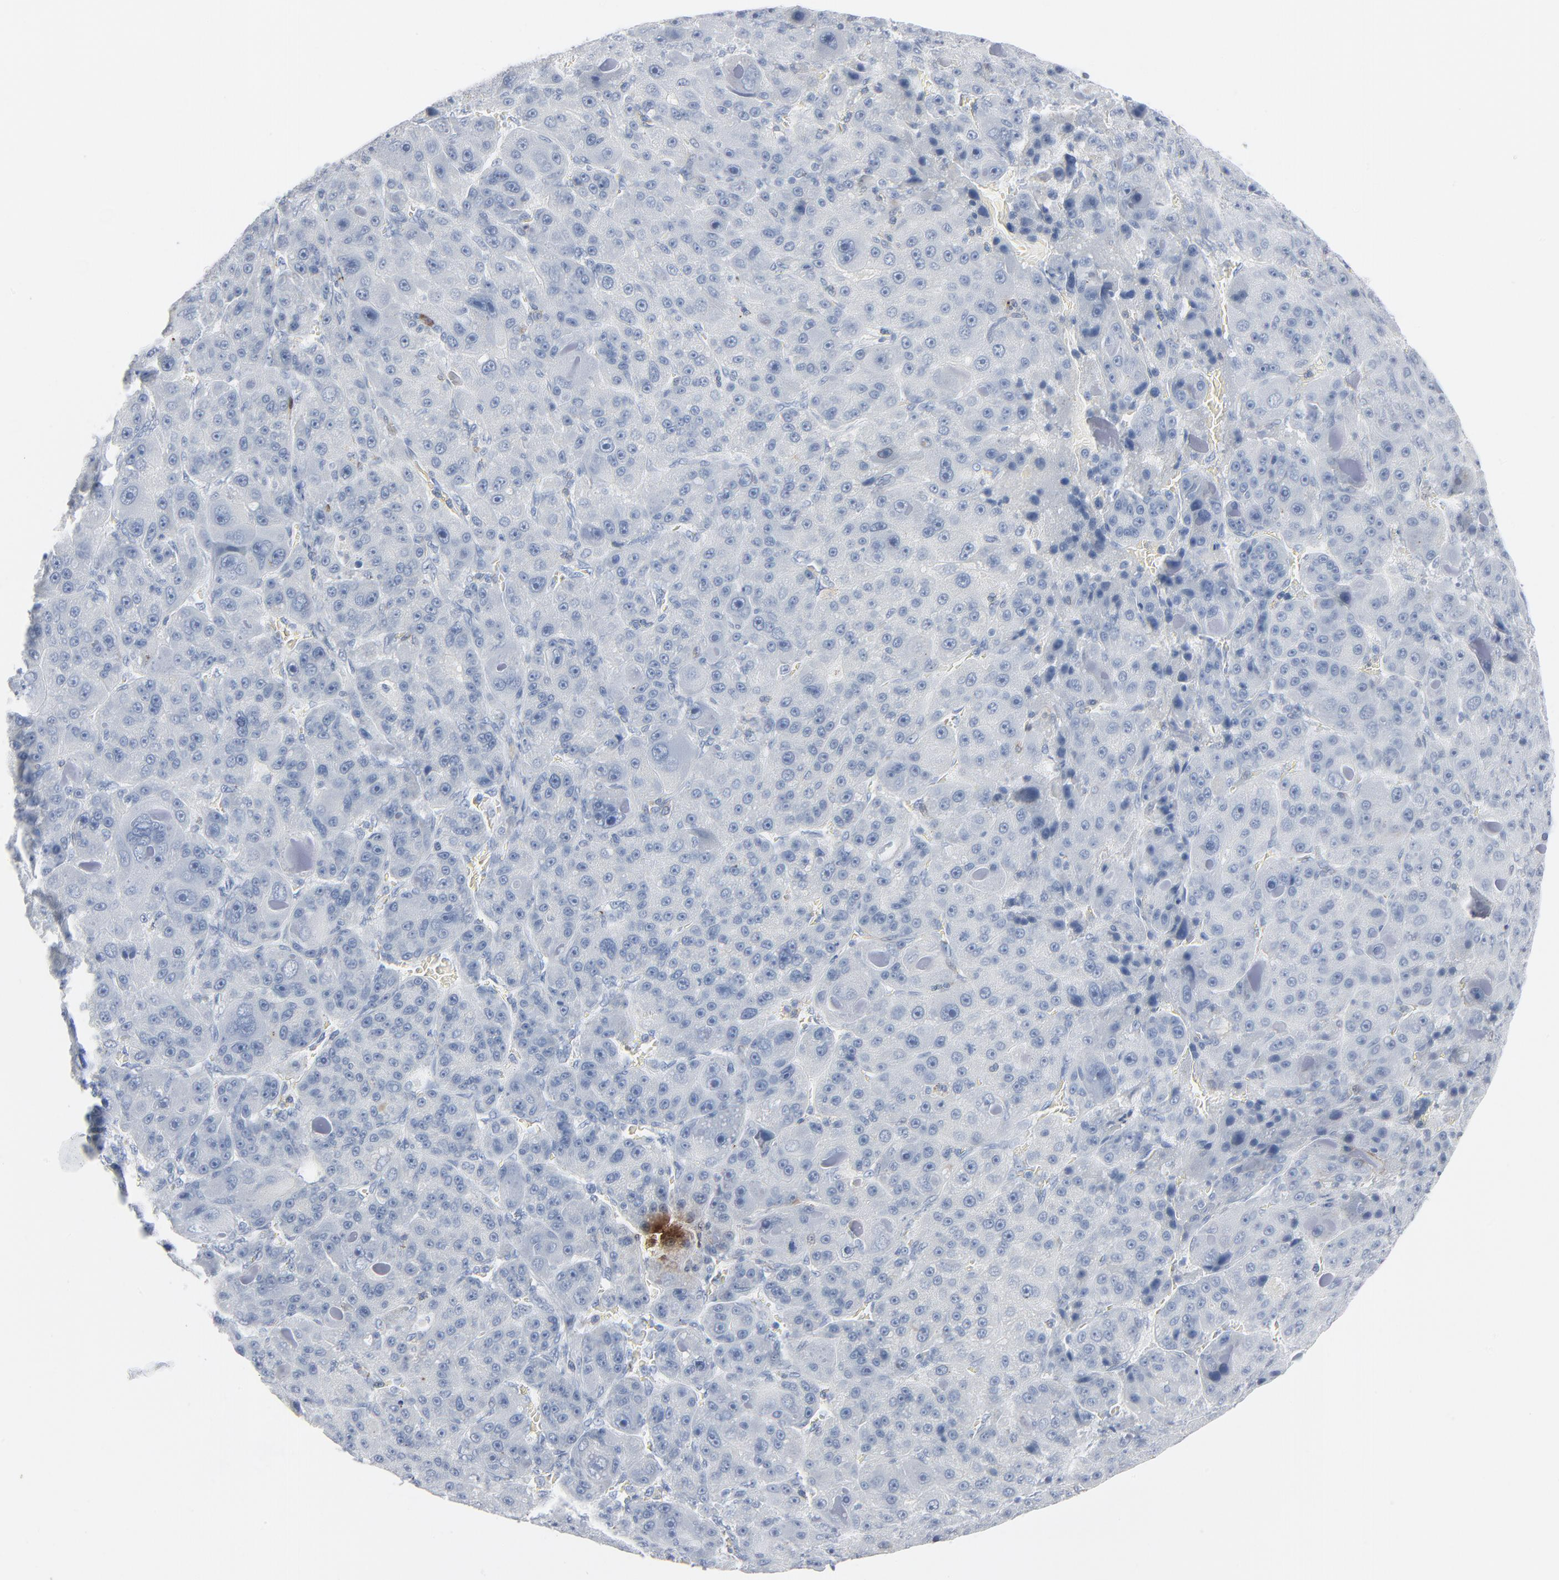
{"staining": {"intensity": "negative", "quantity": "none", "location": "none"}, "tissue": "liver cancer", "cell_type": "Tumor cells", "image_type": "cancer", "snomed": [{"axis": "morphology", "description": "Carcinoma, Hepatocellular, NOS"}, {"axis": "topography", "description": "Liver"}], "caption": "Micrograph shows no significant protein positivity in tumor cells of liver cancer. (Stains: DAB (3,3'-diaminobenzidine) IHC with hematoxylin counter stain, Microscopy: brightfield microscopy at high magnification).", "gene": "PHGDH", "patient": {"sex": "male", "age": 76}}